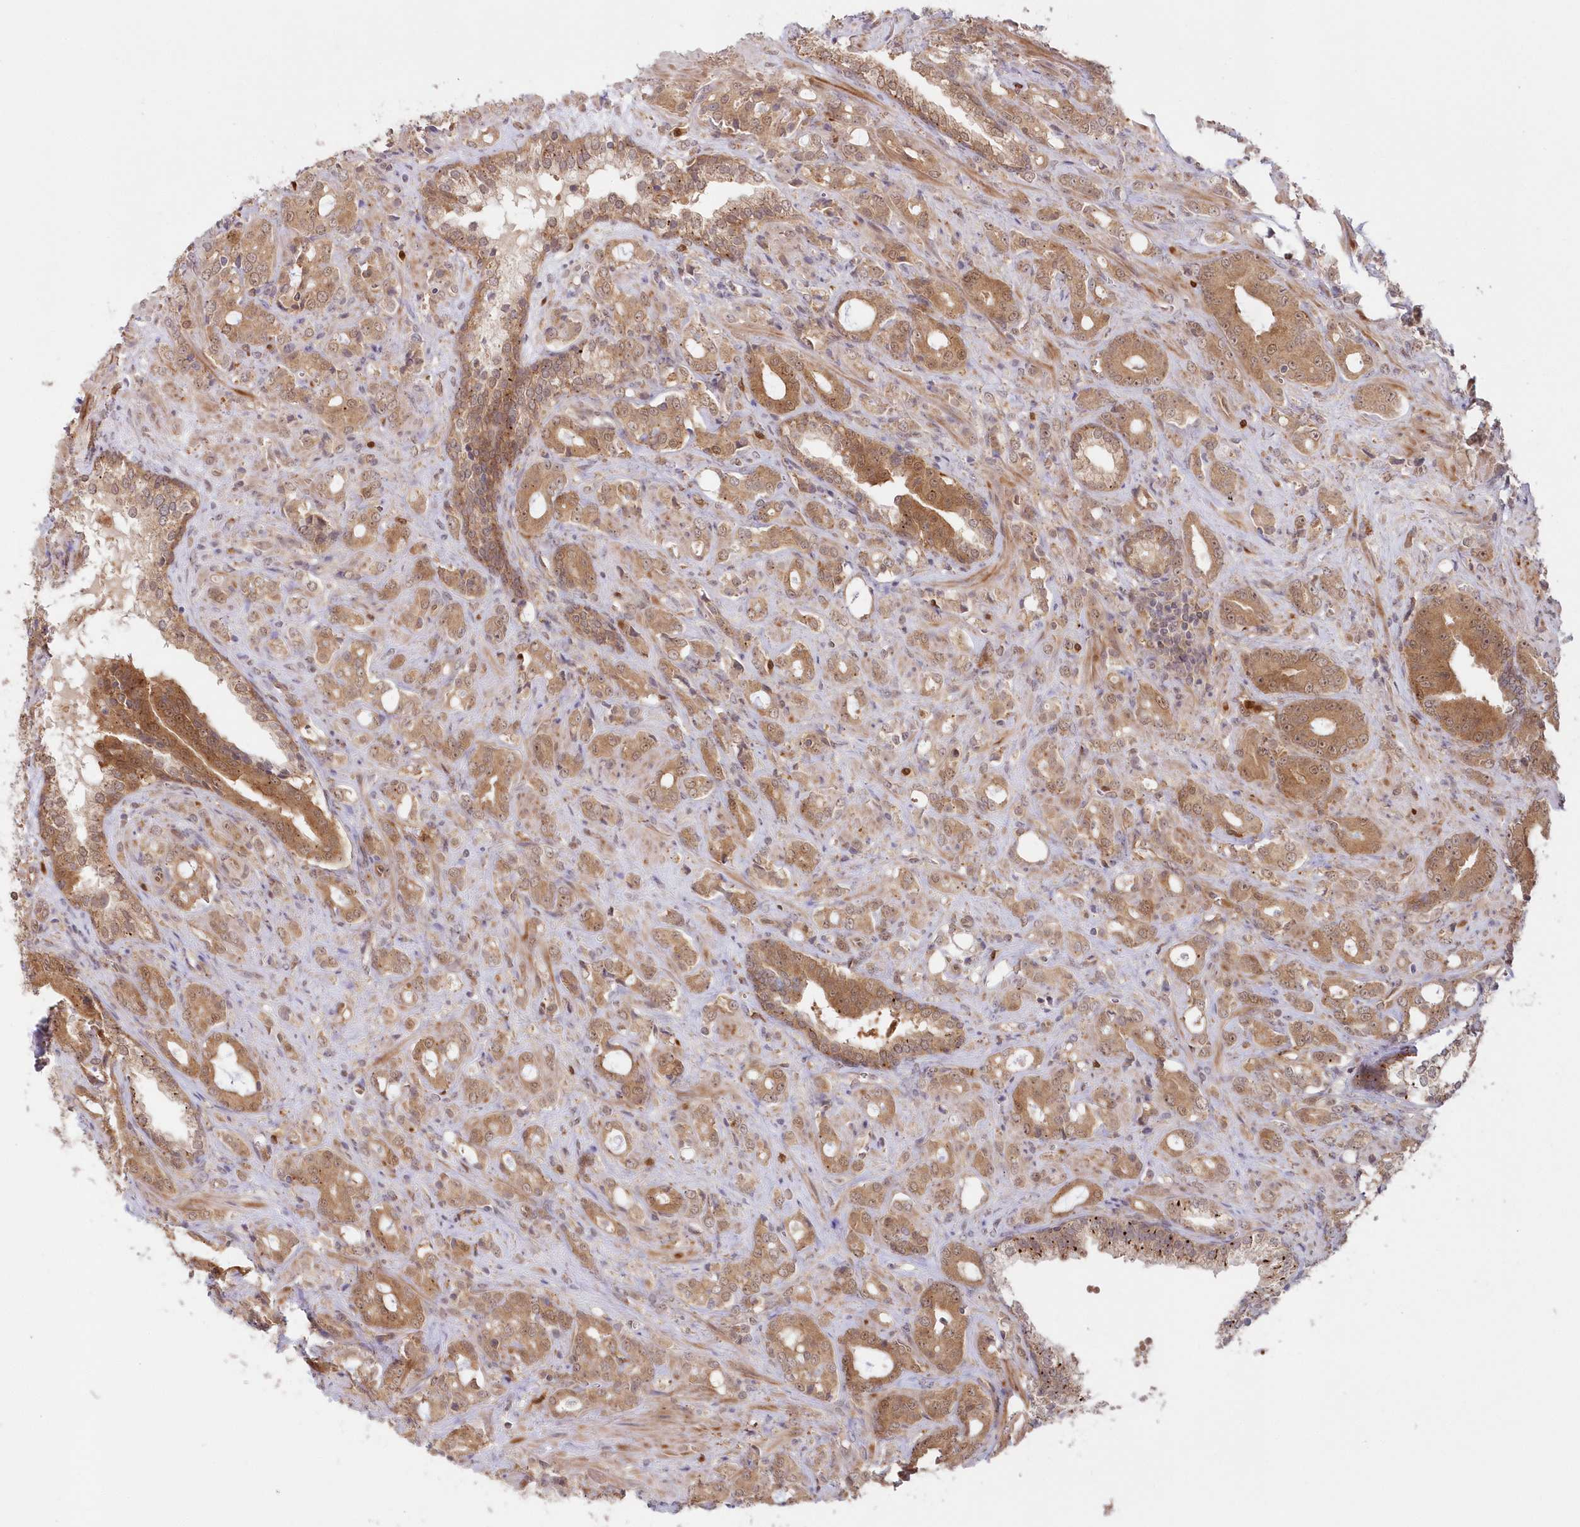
{"staining": {"intensity": "moderate", "quantity": ">75%", "location": "cytoplasmic/membranous,nuclear"}, "tissue": "prostate cancer", "cell_type": "Tumor cells", "image_type": "cancer", "snomed": [{"axis": "morphology", "description": "Adenocarcinoma, High grade"}, {"axis": "topography", "description": "Prostate"}], "caption": "Tumor cells show medium levels of moderate cytoplasmic/membranous and nuclear expression in about >75% of cells in prostate cancer (adenocarcinoma (high-grade)).", "gene": "GBE1", "patient": {"sex": "male", "age": 72}}